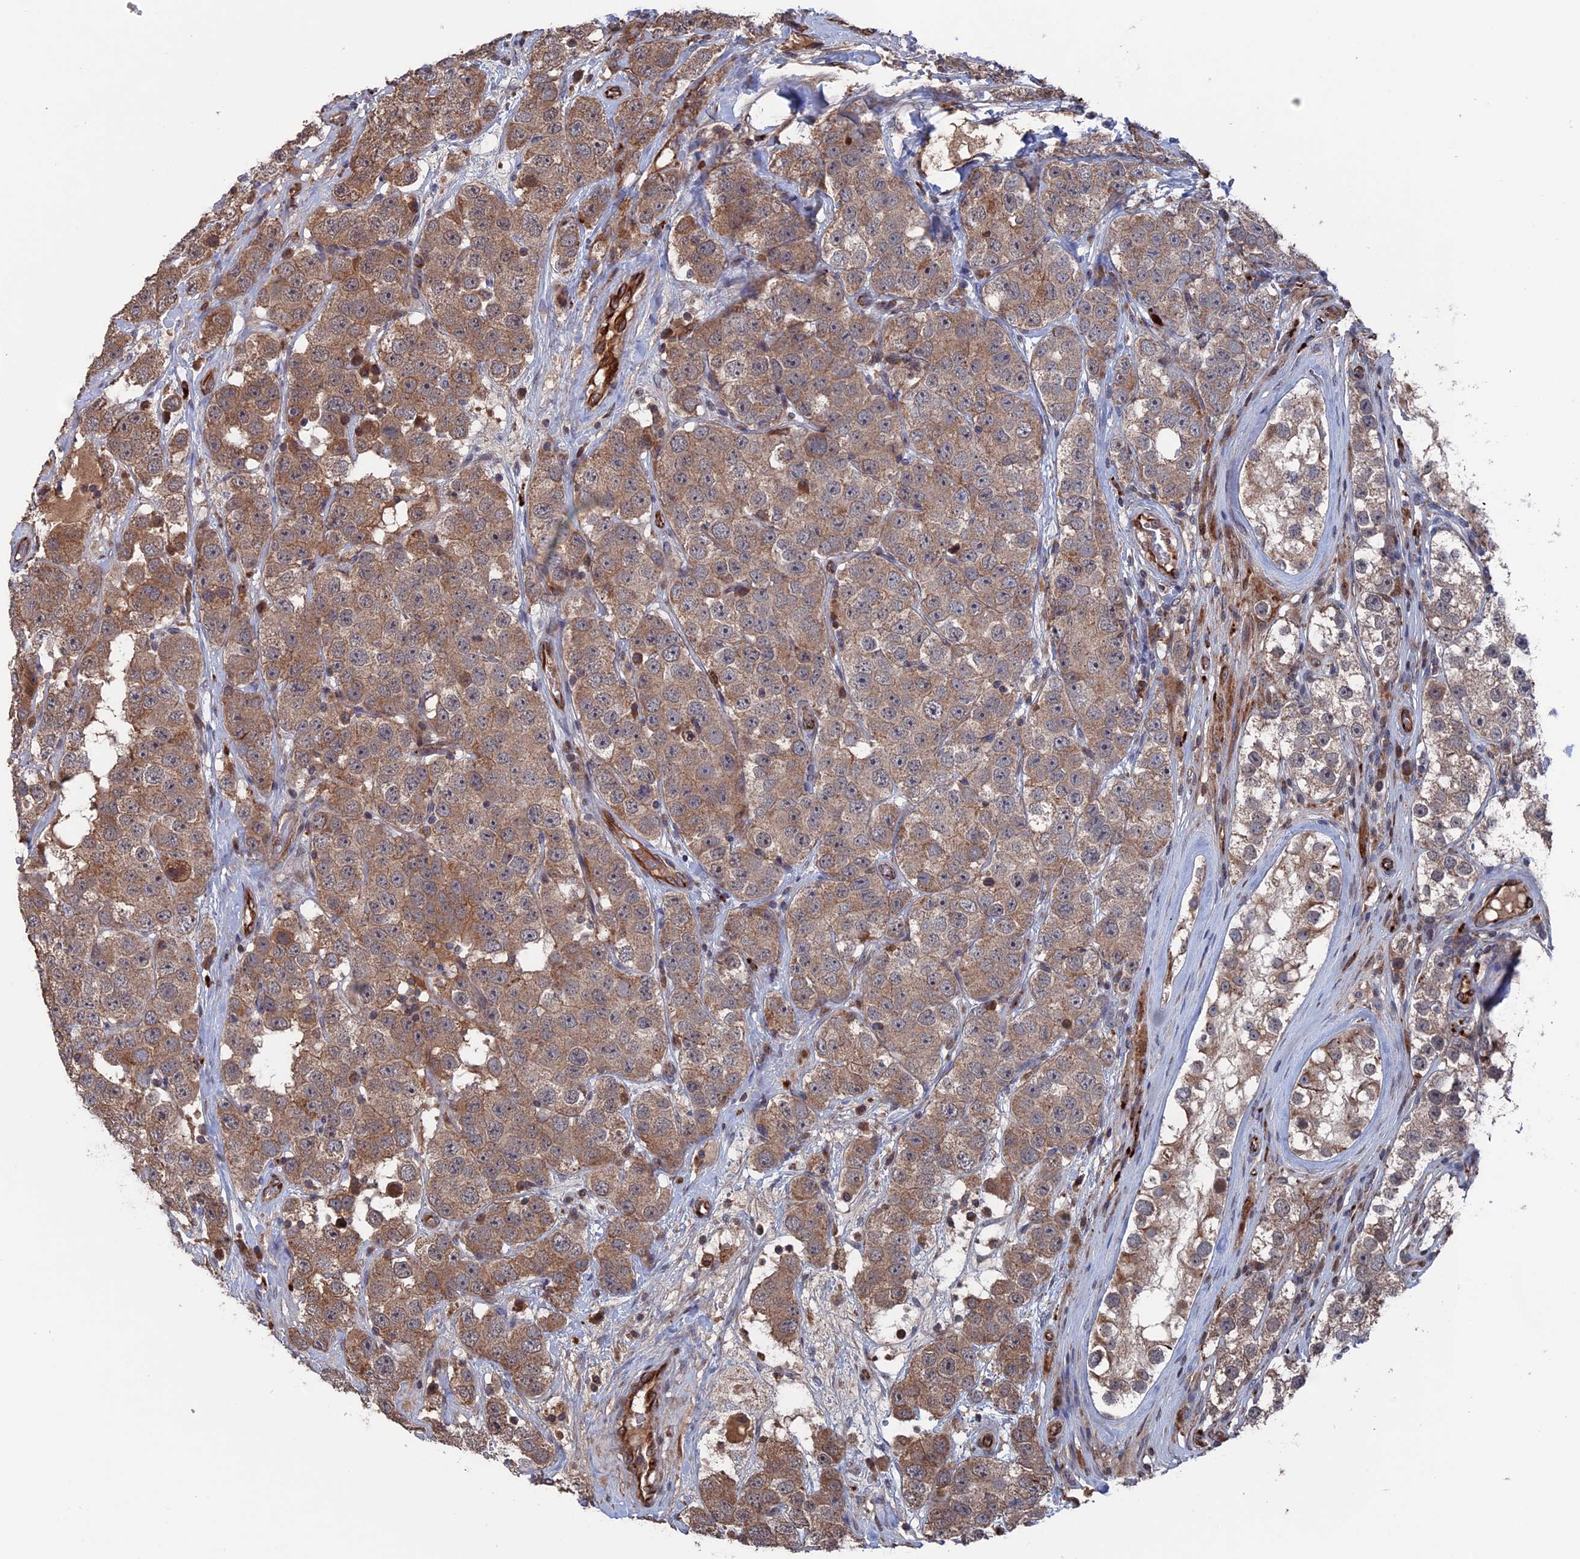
{"staining": {"intensity": "moderate", "quantity": ">75%", "location": "cytoplasmic/membranous"}, "tissue": "testis cancer", "cell_type": "Tumor cells", "image_type": "cancer", "snomed": [{"axis": "morphology", "description": "Seminoma, NOS"}, {"axis": "topography", "description": "Testis"}], "caption": "DAB immunohistochemical staining of testis cancer shows moderate cytoplasmic/membranous protein staining in about >75% of tumor cells.", "gene": "PLA2G15", "patient": {"sex": "male", "age": 28}}